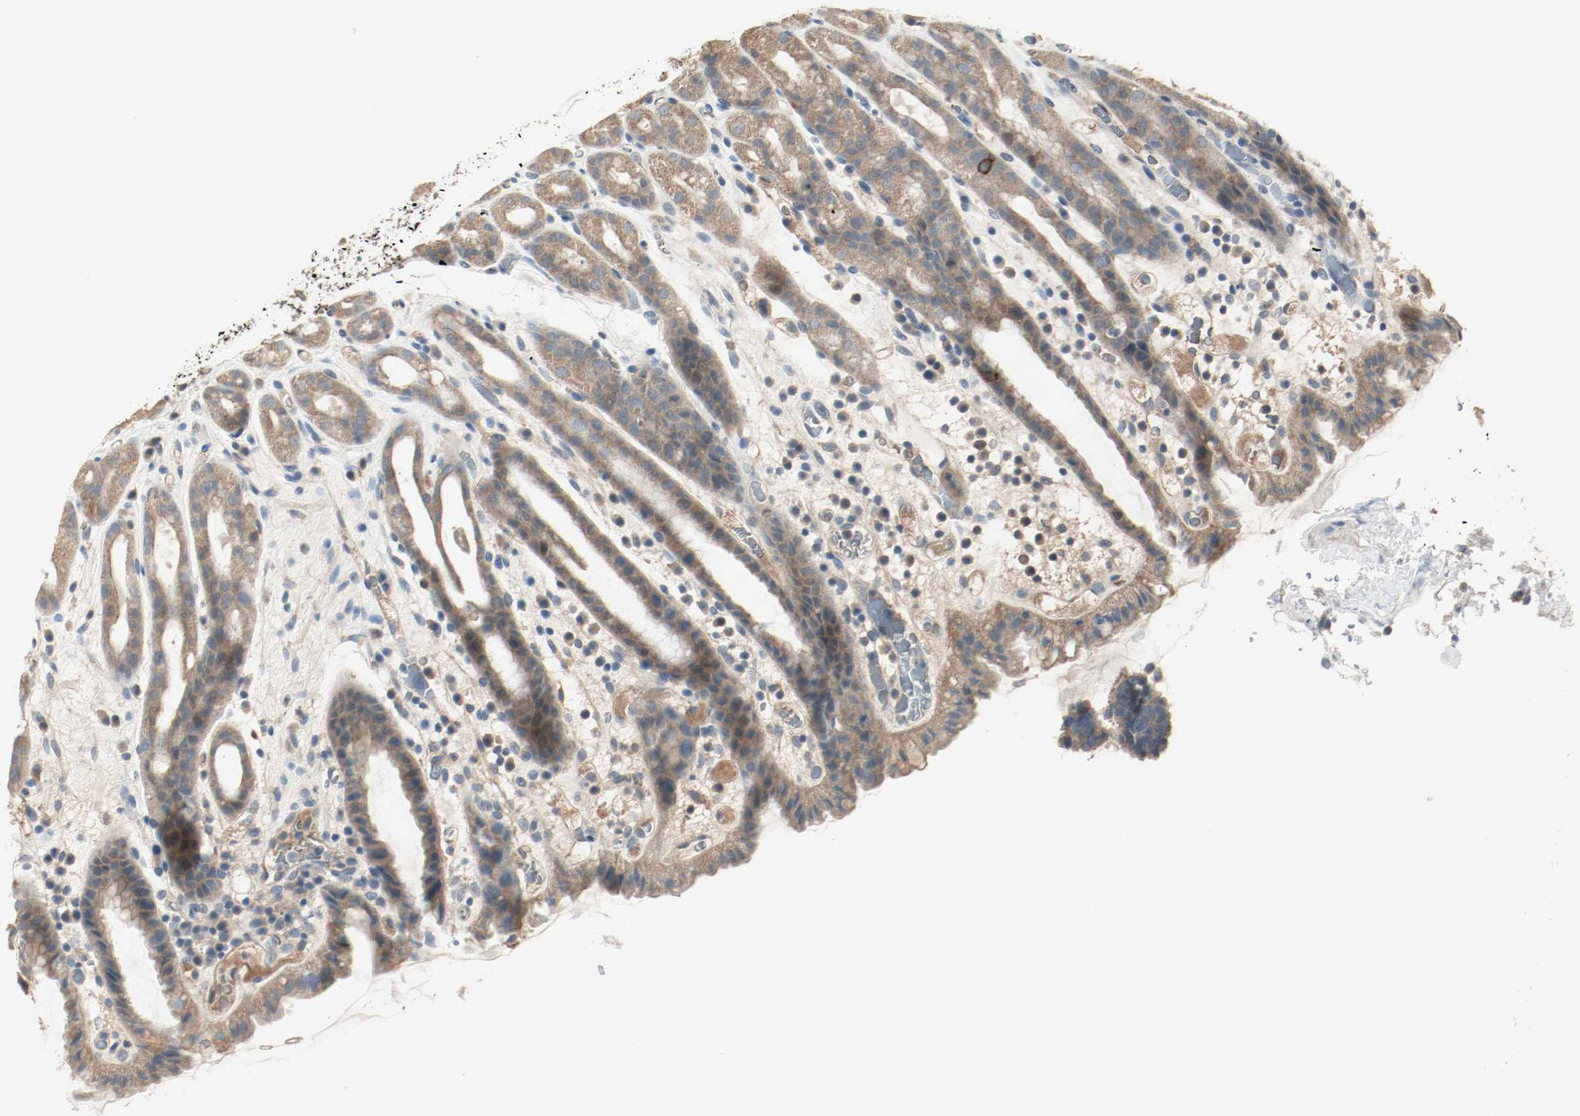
{"staining": {"intensity": "weak", "quantity": ">75%", "location": "cytoplasmic/membranous"}, "tissue": "stomach", "cell_type": "Glandular cells", "image_type": "normal", "snomed": [{"axis": "morphology", "description": "Normal tissue, NOS"}, {"axis": "topography", "description": "Stomach, upper"}], "caption": "Protein staining of unremarkable stomach exhibits weak cytoplasmic/membranous positivity in approximately >75% of glandular cells.", "gene": "MELTF", "patient": {"sex": "male", "age": 68}}